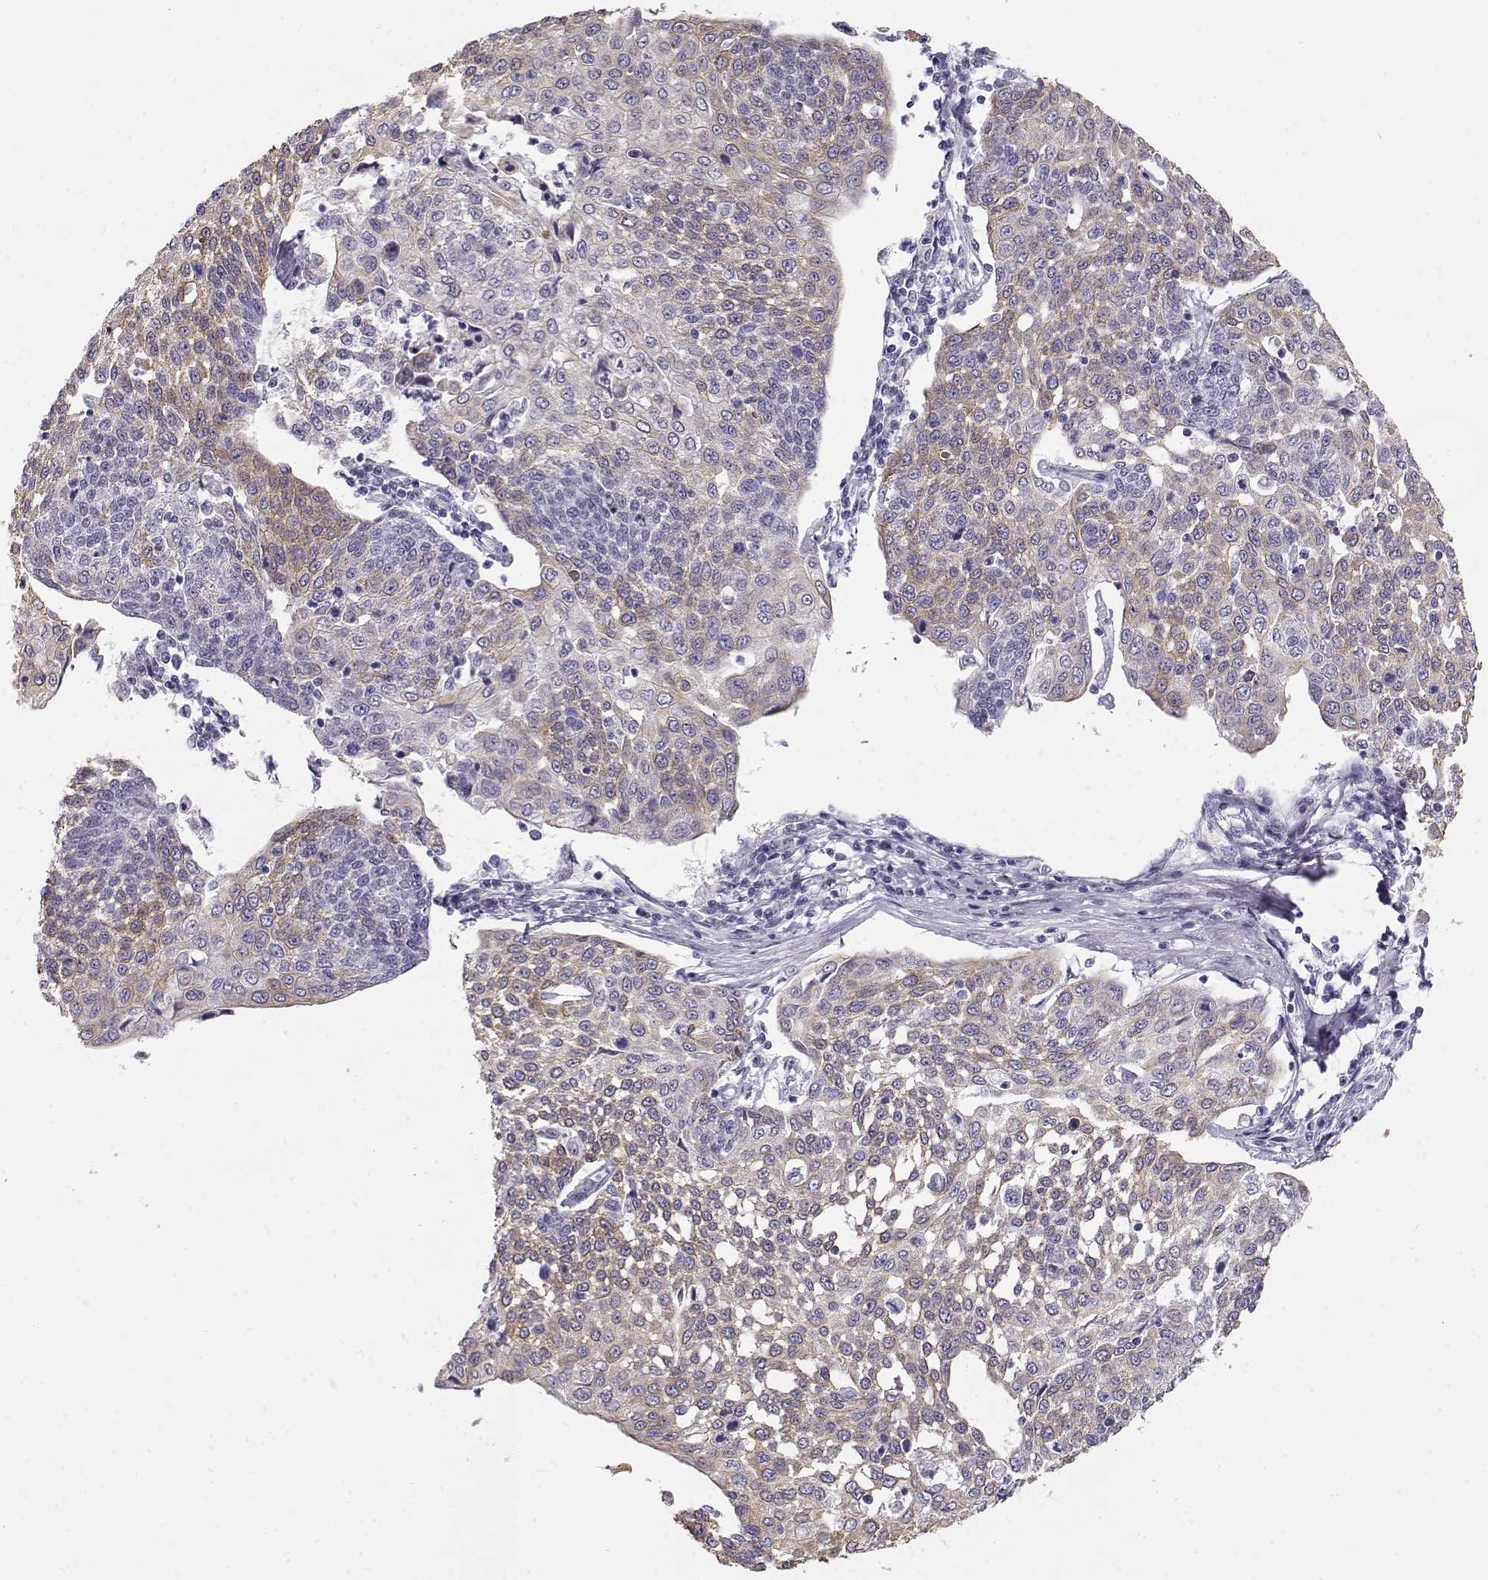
{"staining": {"intensity": "weak", "quantity": "25%-75%", "location": "cytoplasmic/membranous"}, "tissue": "cervical cancer", "cell_type": "Tumor cells", "image_type": "cancer", "snomed": [{"axis": "morphology", "description": "Squamous cell carcinoma, NOS"}, {"axis": "topography", "description": "Cervix"}], "caption": "Protein analysis of cervical cancer (squamous cell carcinoma) tissue reveals weak cytoplasmic/membranous positivity in approximately 25%-75% of tumor cells.", "gene": "NUTM1", "patient": {"sex": "female", "age": 34}}